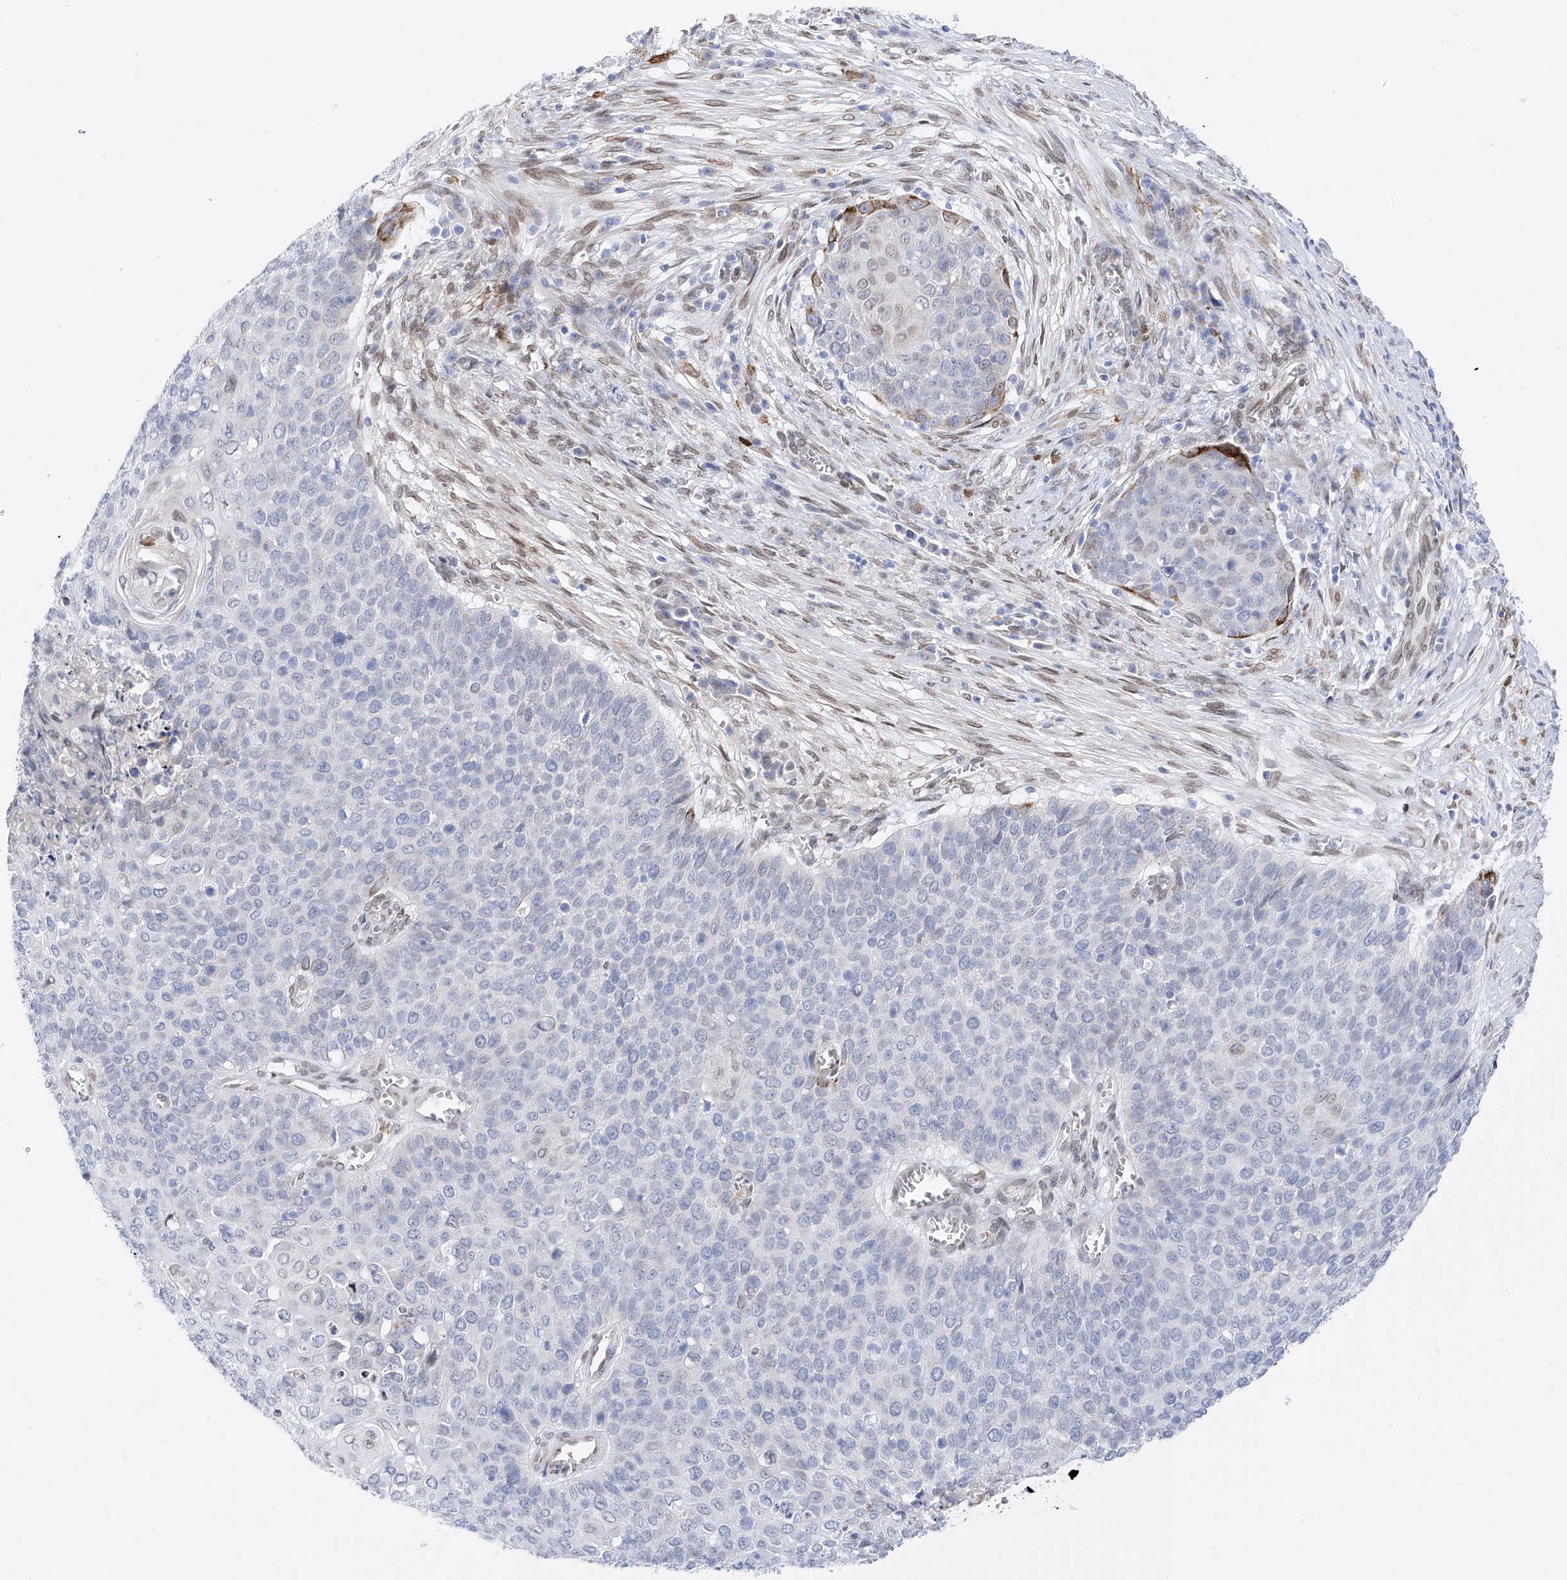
{"staining": {"intensity": "negative", "quantity": "none", "location": "none"}, "tissue": "cervical cancer", "cell_type": "Tumor cells", "image_type": "cancer", "snomed": [{"axis": "morphology", "description": "Squamous cell carcinoma, NOS"}, {"axis": "topography", "description": "Cervix"}], "caption": "This is an immunohistochemistry (IHC) micrograph of cervical cancer. There is no staining in tumor cells.", "gene": "LCLAT1", "patient": {"sex": "female", "age": 39}}